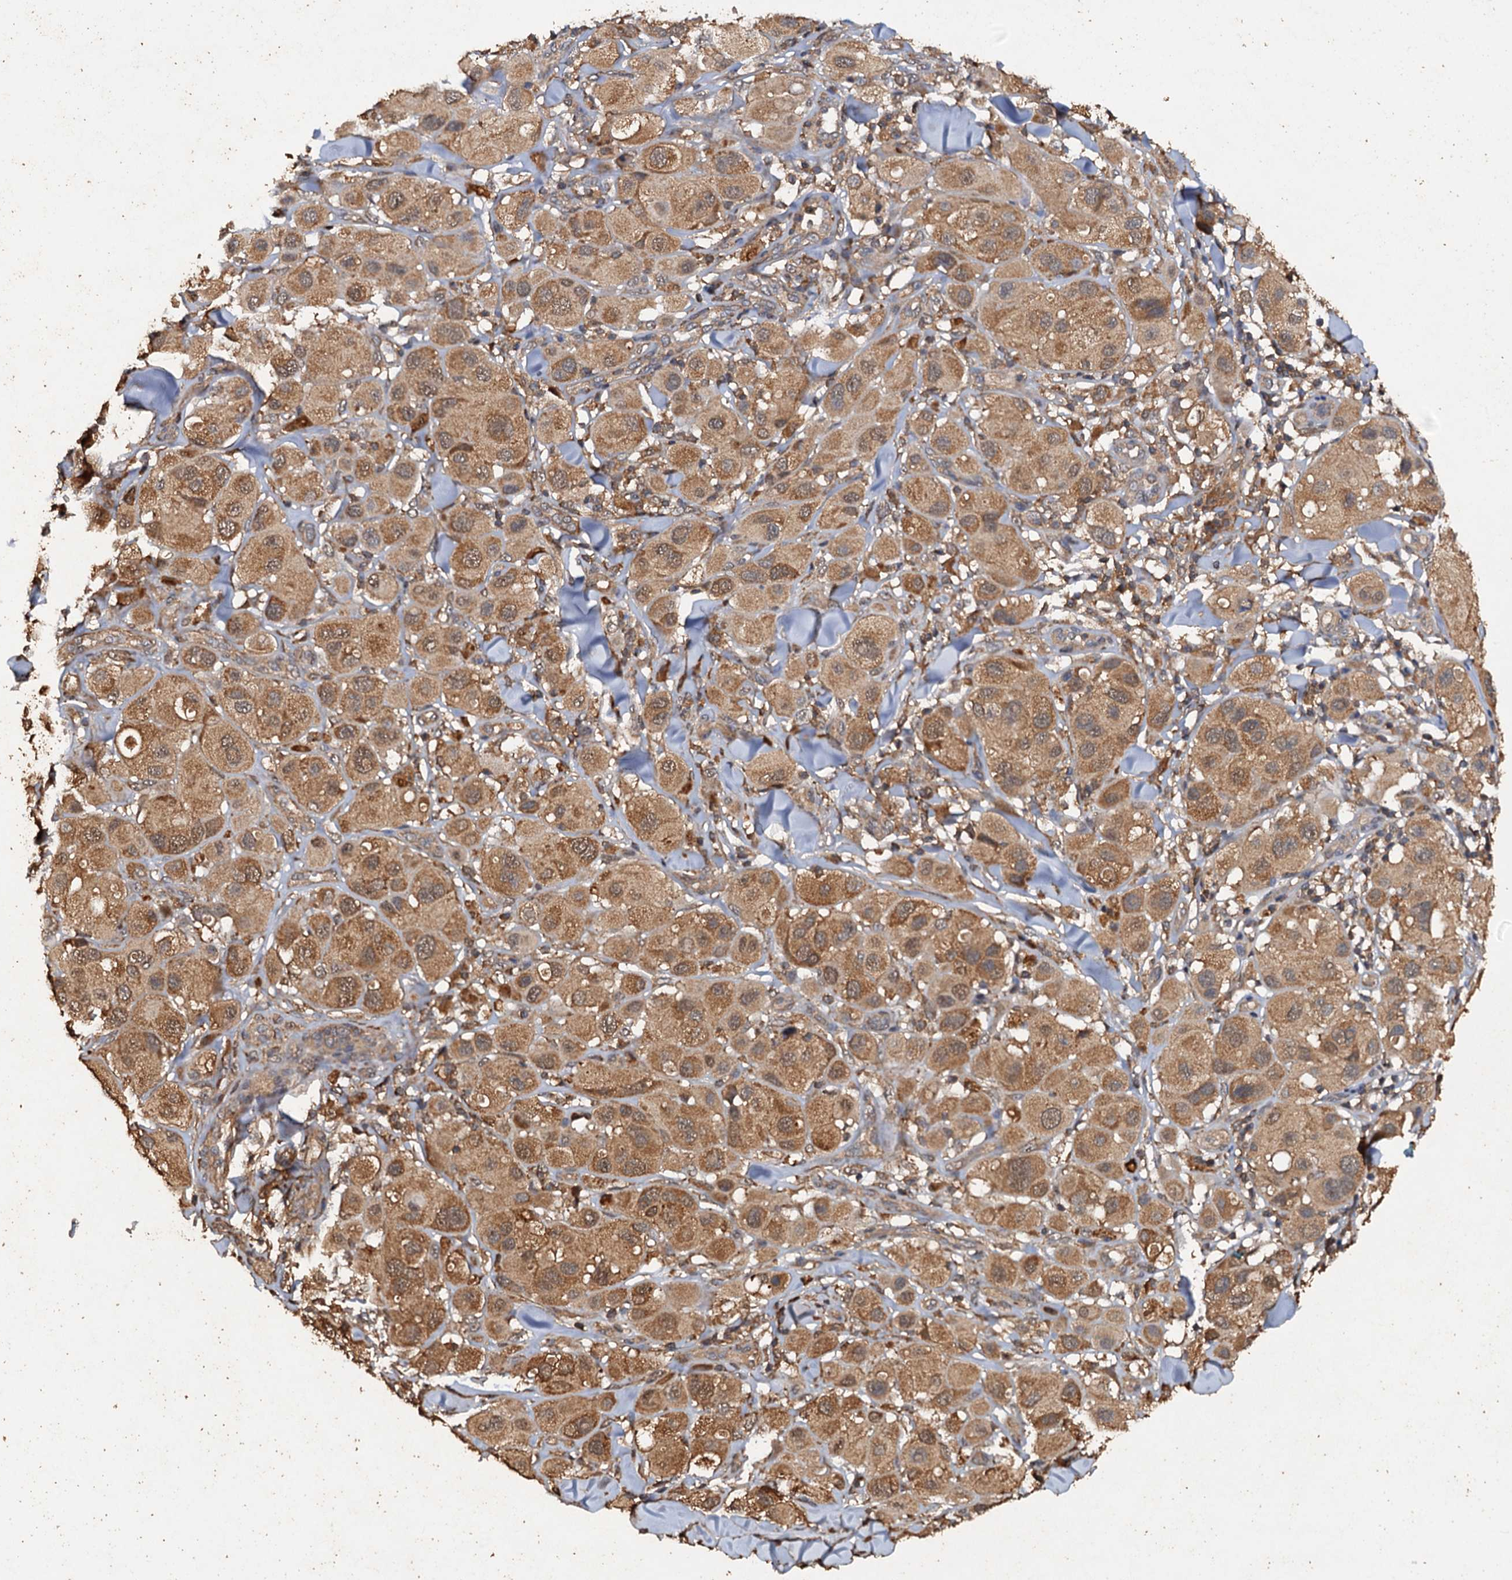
{"staining": {"intensity": "moderate", "quantity": ">75%", "location": "cytoplasmic/membranous"}, "tissue": "melanoma", "cell_type": "Tumor cells", "image_type": "cancer", "snomed": [{"axis": "morphology", "description": "Malignant melanoma, Metastatic site"}, {"axis": "topography", "description": "Skin"}], "caption": "Immunohistochemical staining of human melanoma shows moderate cytoplasmic/membranous protein positivity in about >75% of tumor cells.", "gene": "PSMD9", "patient": {"sex": "male", "age": 41}}